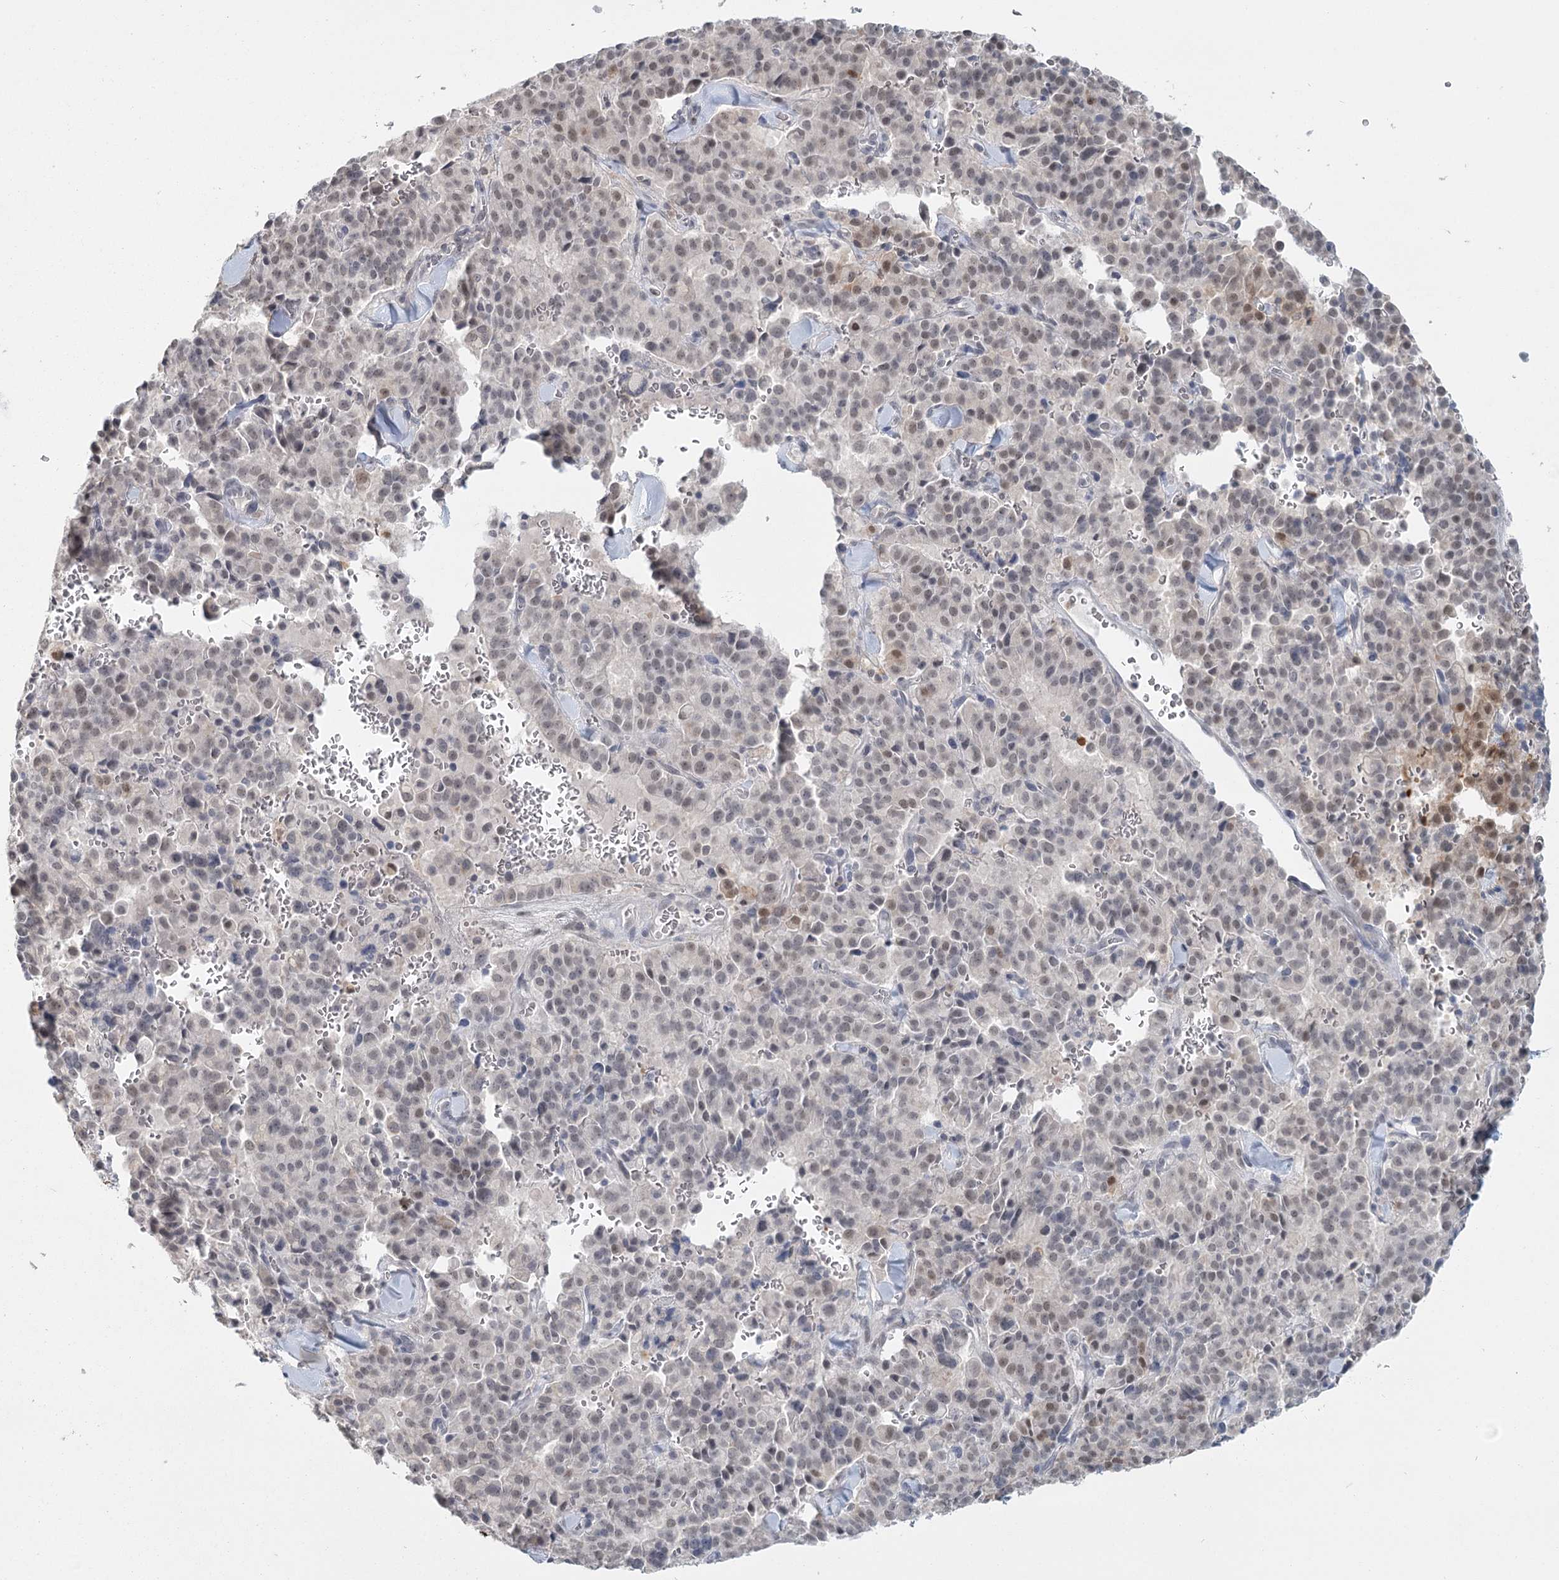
{"staining": {"intensity": "negative", "quantity": "none", "location": "none"}, "tissue": "pancreatic cancer", "cell_type": "Tumor cells", "image_type": "cancer", "snomed": [{"axis": "morphology", "description": "Adenocarcinoma, NOS"}, {"axis": "topography", "description": "Pancreas"}], "caption": "IHC of pancreatic cancer (adenocarcinoma) reveals no expression in tumor cells.", "gene": "TMEM70", "patient": {"sex": "male", "age": 65}}